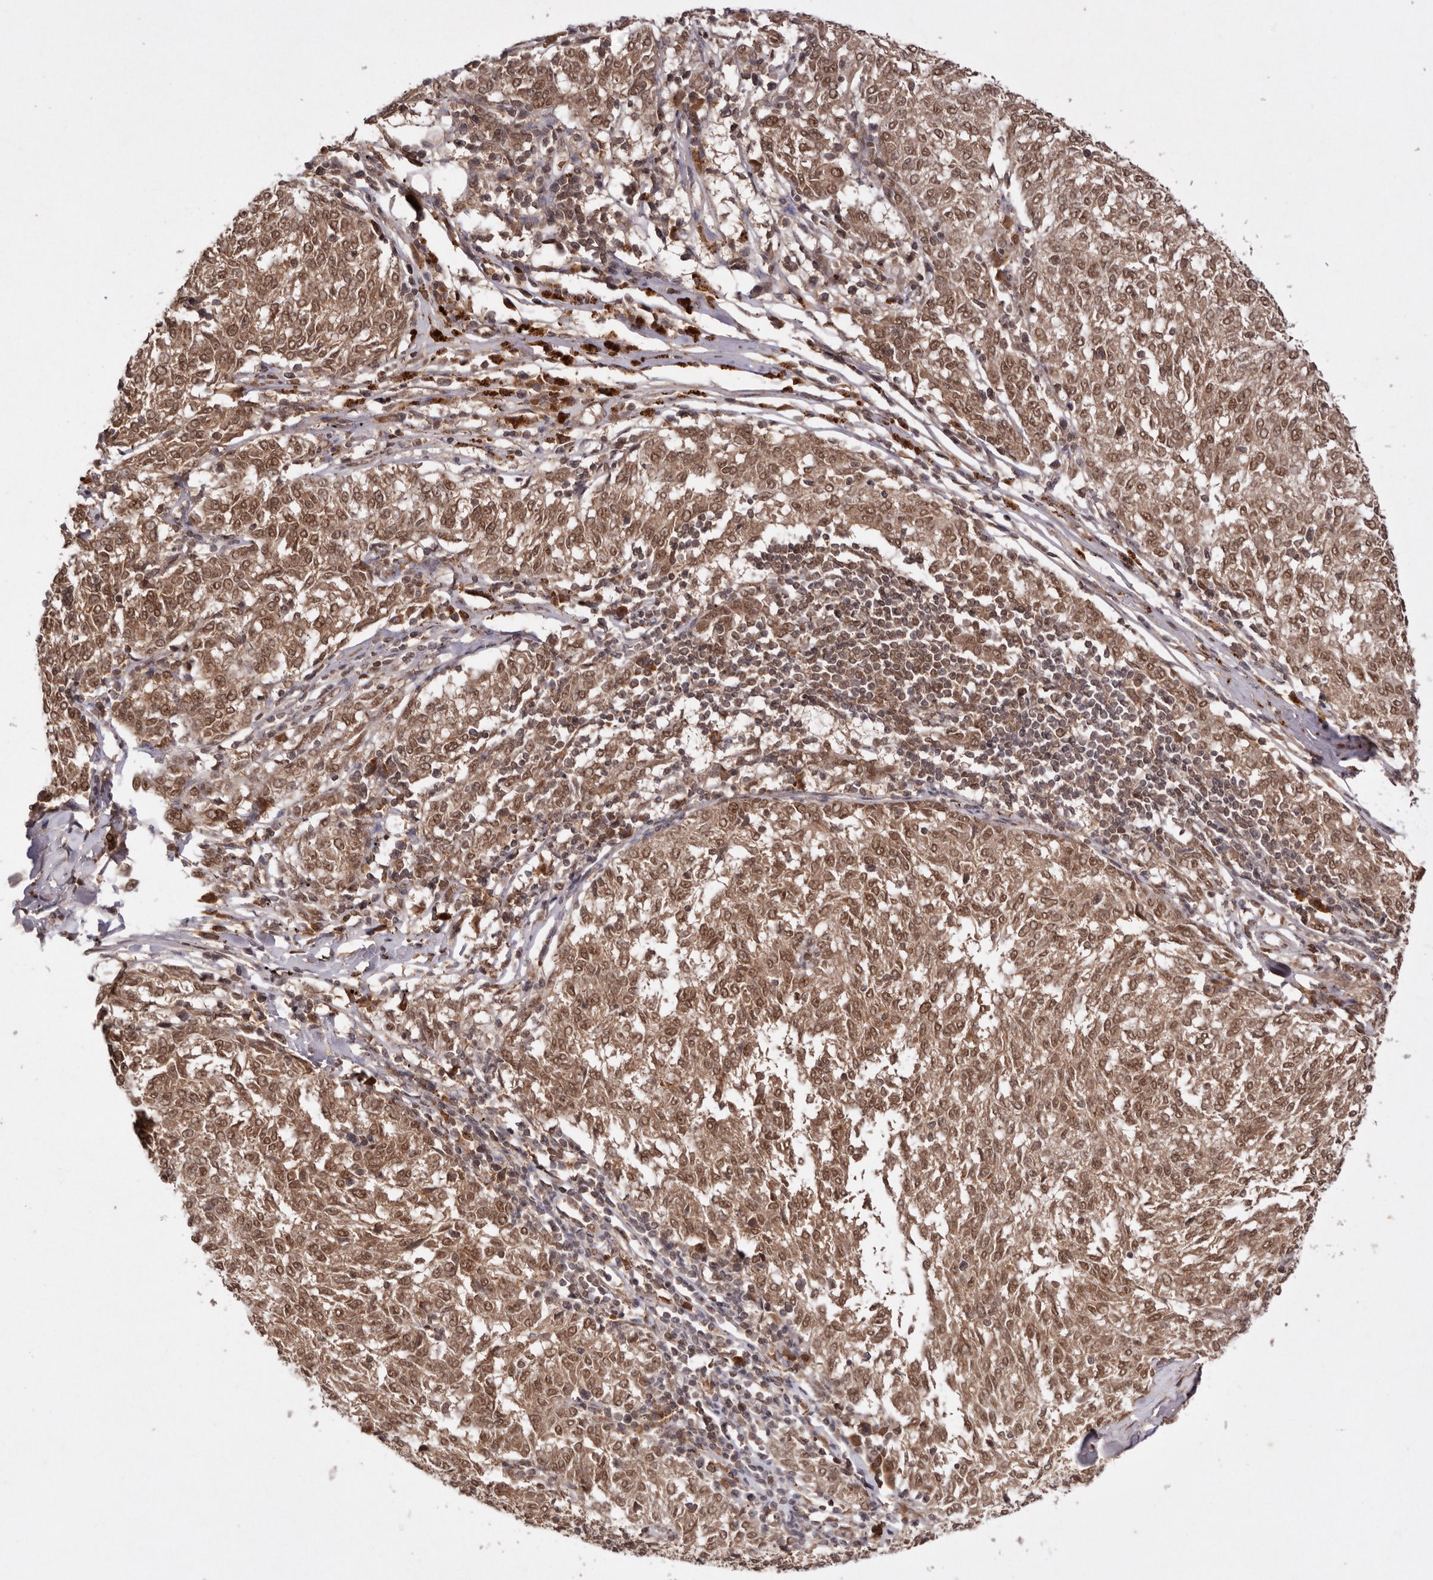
{"staining": {"intensity": "moderate", "quantity": ">75%", "location": "cytoplasmic/membranous,nuclear"}, "tissue": "melanoma", "cell_type": "Tumor cells", "image_type": "cancer", "snomed": [{"axis": "morphology", "description": "Malignant melanoma, NOS"}, {"axis": "topography", "description": "Skin"}], "caption": "Protein staining exhibits moderate cytoplasmic/membranous and nuclear expression in approximately >75% of tumor cells in malignant melanoma.", "gene": "TARS2", "patient": {"sex": "female", "age": 72}}